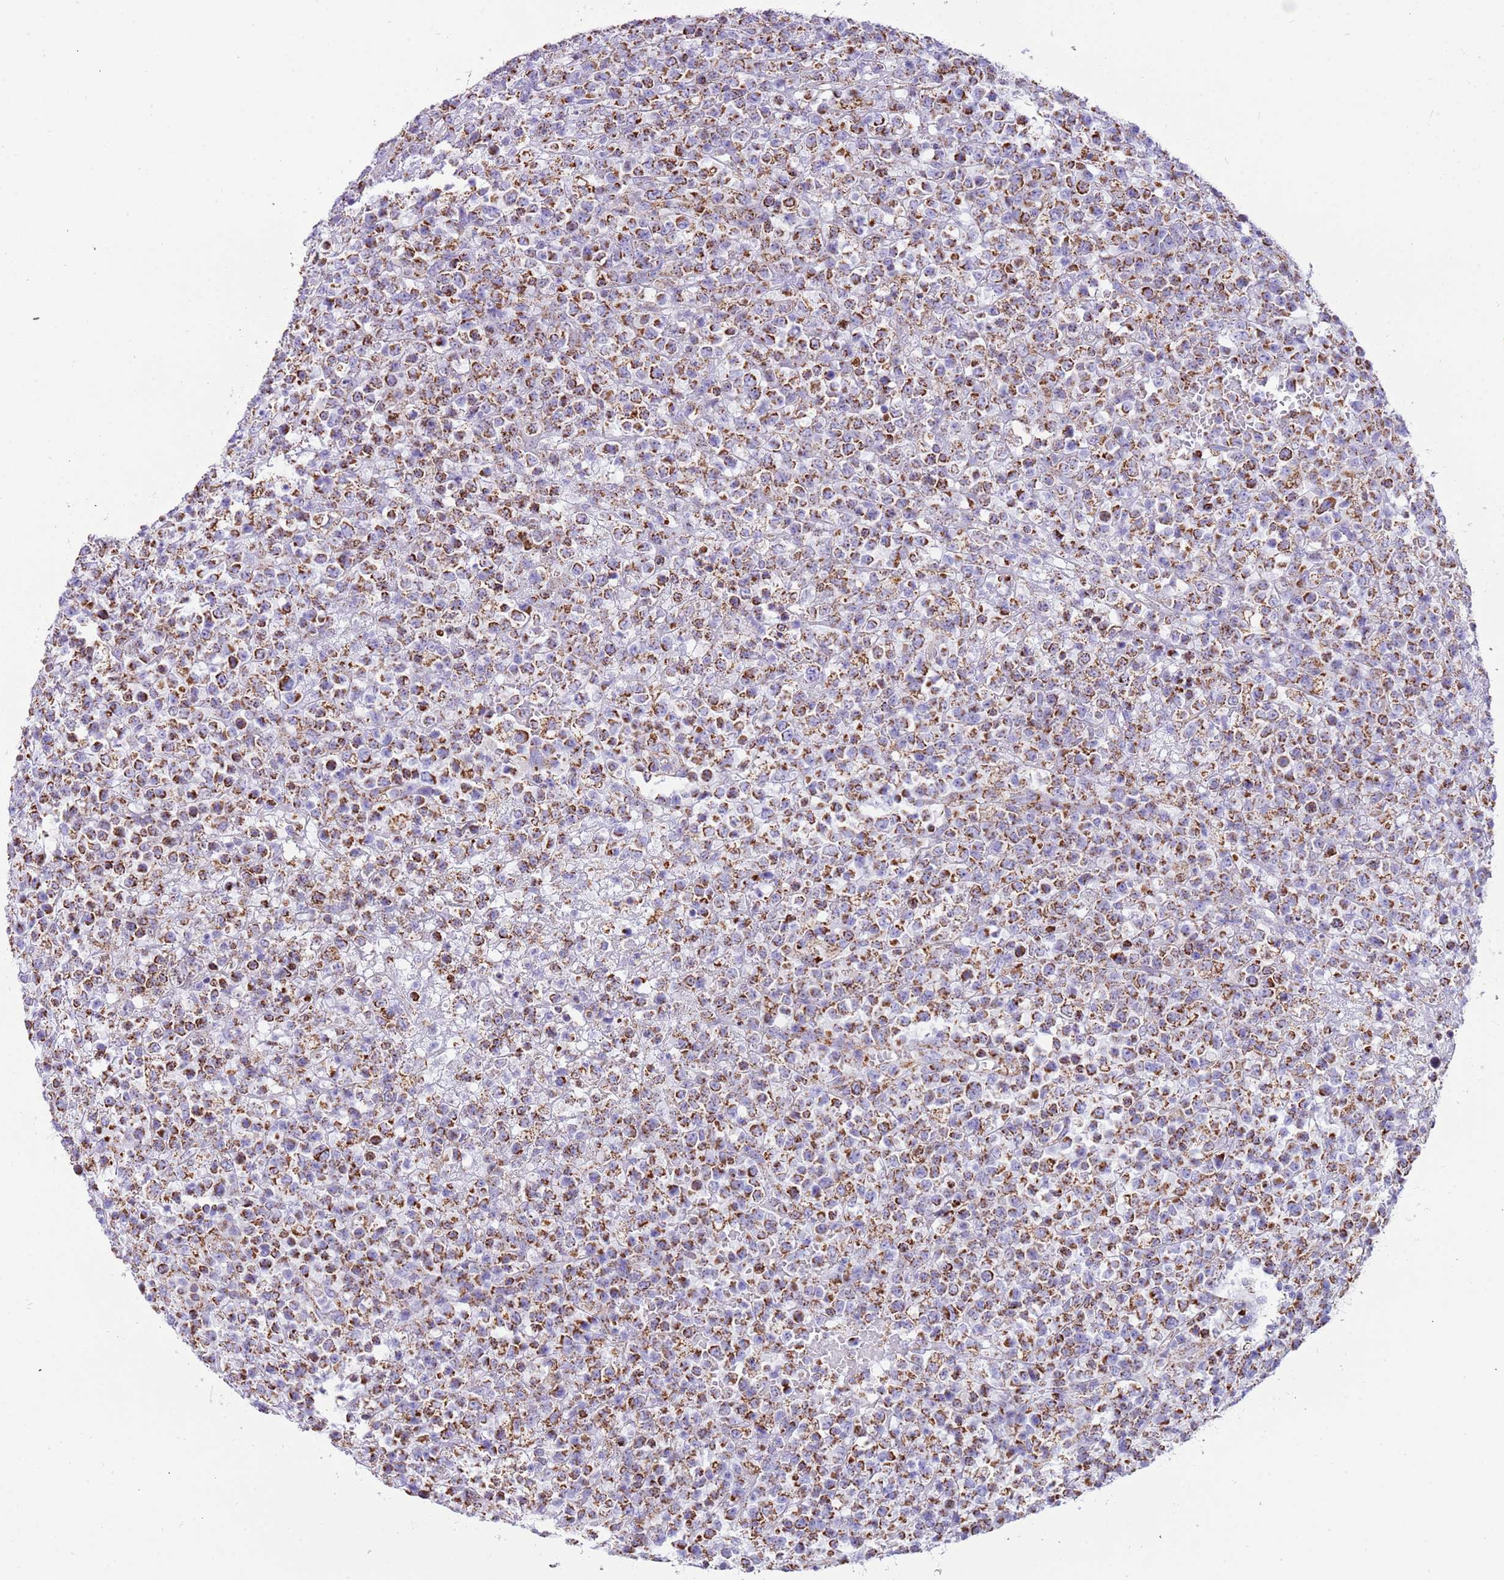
{"staining": {"intensity": "strong", "quantity": ">75%", "location": "cytoplasmic/membranous"}, "tissue": "lymphoma", "cell_type": "Tumor cells", "image_type": "cancer", "snomed": [{"axis": "morphology", "description": "Malignant lymphoma, non-Hodgkin's type, High grade"}, {"axis": "topography", "description": "Colon"}], "caption": "IHC micrograph of malignant lymphoma, non-Hodgkin's type (high-grade) stained for a protein (brown), which shows high levels of strong cytoplasmic/membranous expression in about >75% of tumor cells.", "gene": "SUCLG2", "patient": {"sex": "female", "age": 53}}